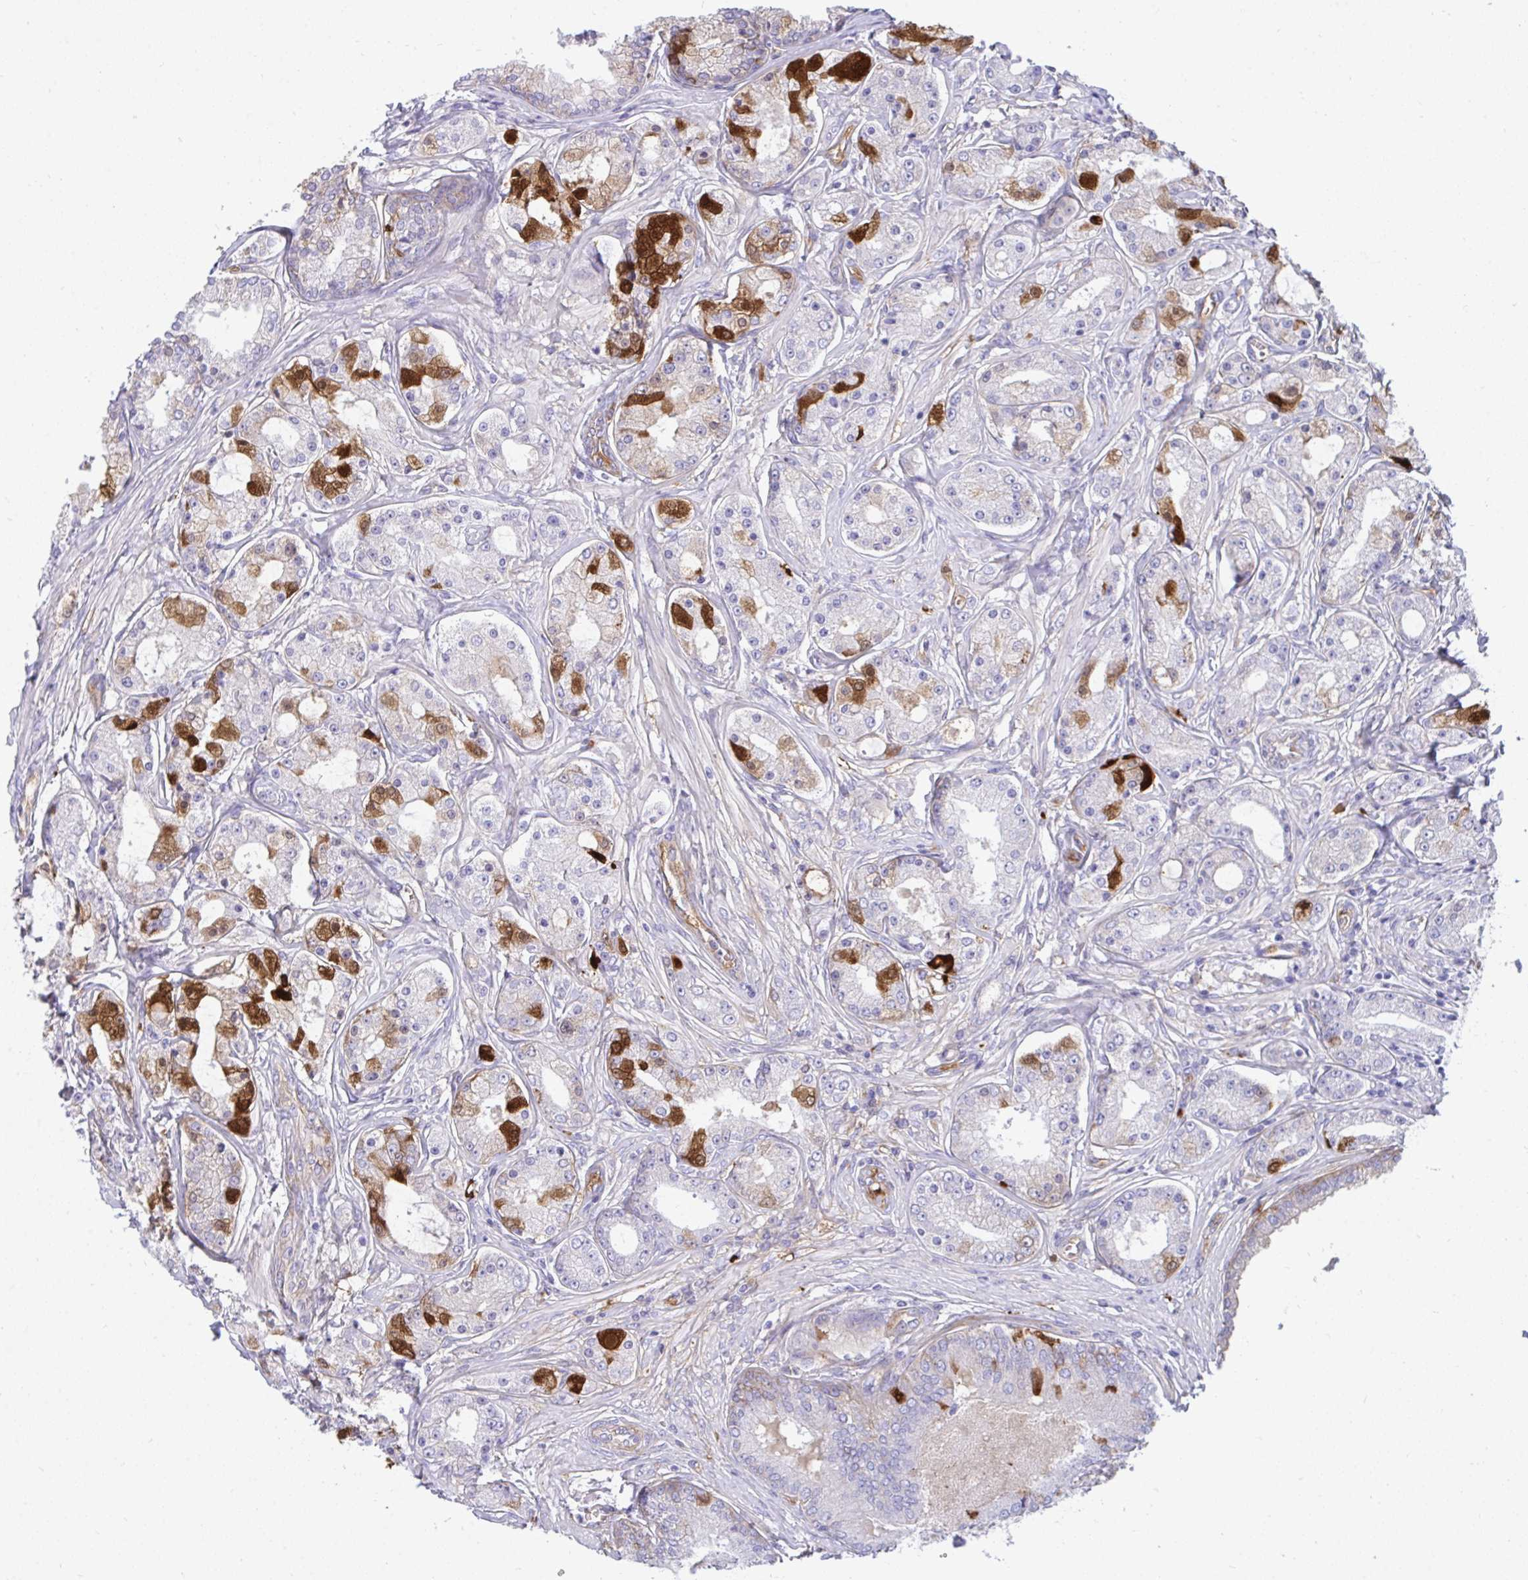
{"staining": {"intensity": "strong", "quantity": "<25%", "location": "cytoplasmic/membranous"}, "tissue": "prostate cancer", "cell_type": "Tumor cells", "image_type": "cancer", "snomed": [{"axis": "morphology", "description": "Adenocarcinoma, High grade"}, {"axis": "topography", "description": "Prostate"}], "caption": "Immunohistochemical staining of human prostate adenocarcinoma (high-grade) shows medium levels of strong cytoplasmic/membranous staining in about <25% of tumor cells.", "gene": "F2", "patient": {"sex": "male", "age": 66}}